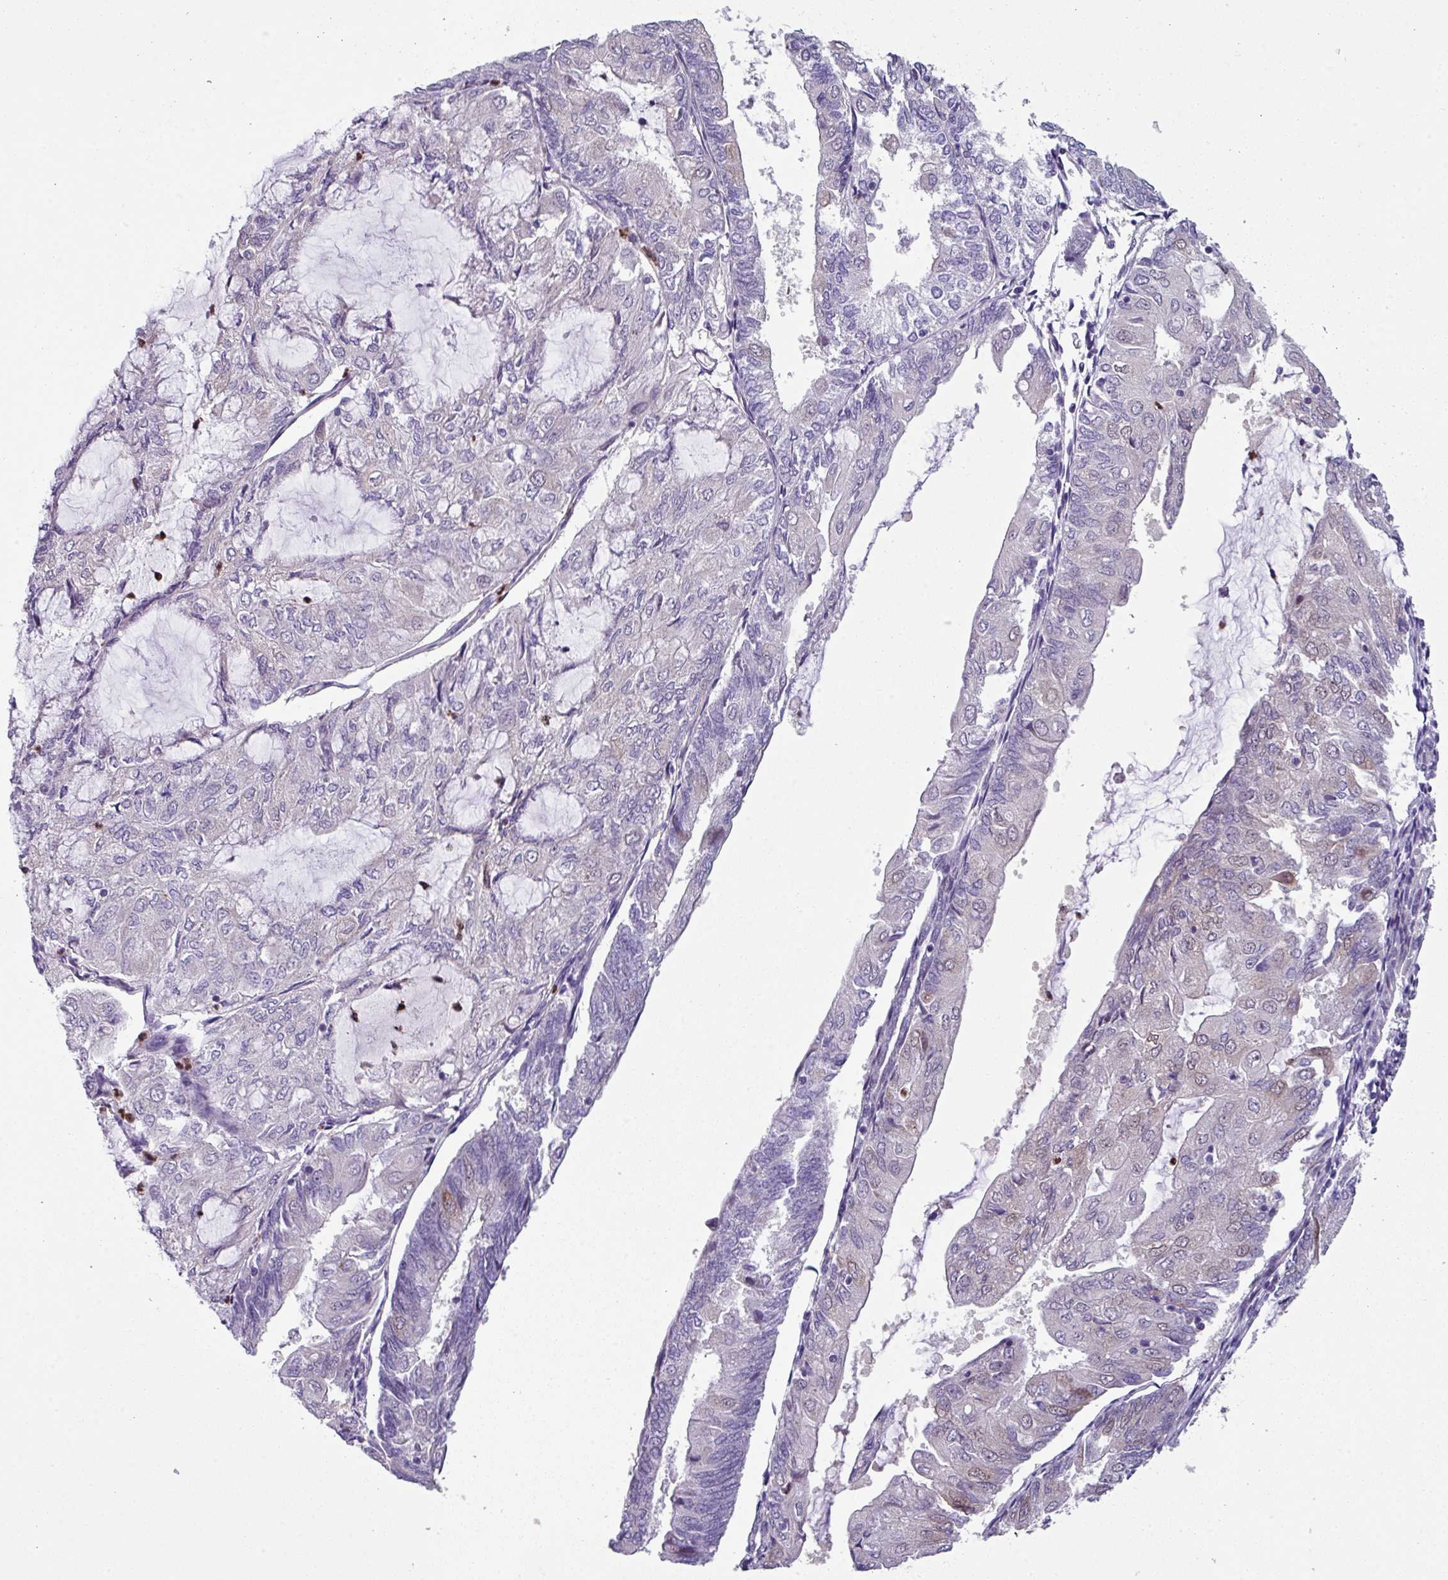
{"staining": {"intensity": "negative", "quantity": "none", "location": "none"}, "tissue": "endometrial cancer", "cell_type": "Tumor cells", "image_type": "cancer", "snomed": [{"axis": "morphology", "description": "Adenocarcinoma, NOS"}, {"axis": "topography", "description": "Endometrium"}], "caption": "A high-resolution histopathology image shows immunohistochemistry staining of endometrial cancer, which exhibits no significant expression in tumor cells. The staining is performed using DAB brown chromogen with nuclei counter-stained in using hematoxylin.", "gene": "ZFP3", "patient": {"sex": "female", "age": 81}}